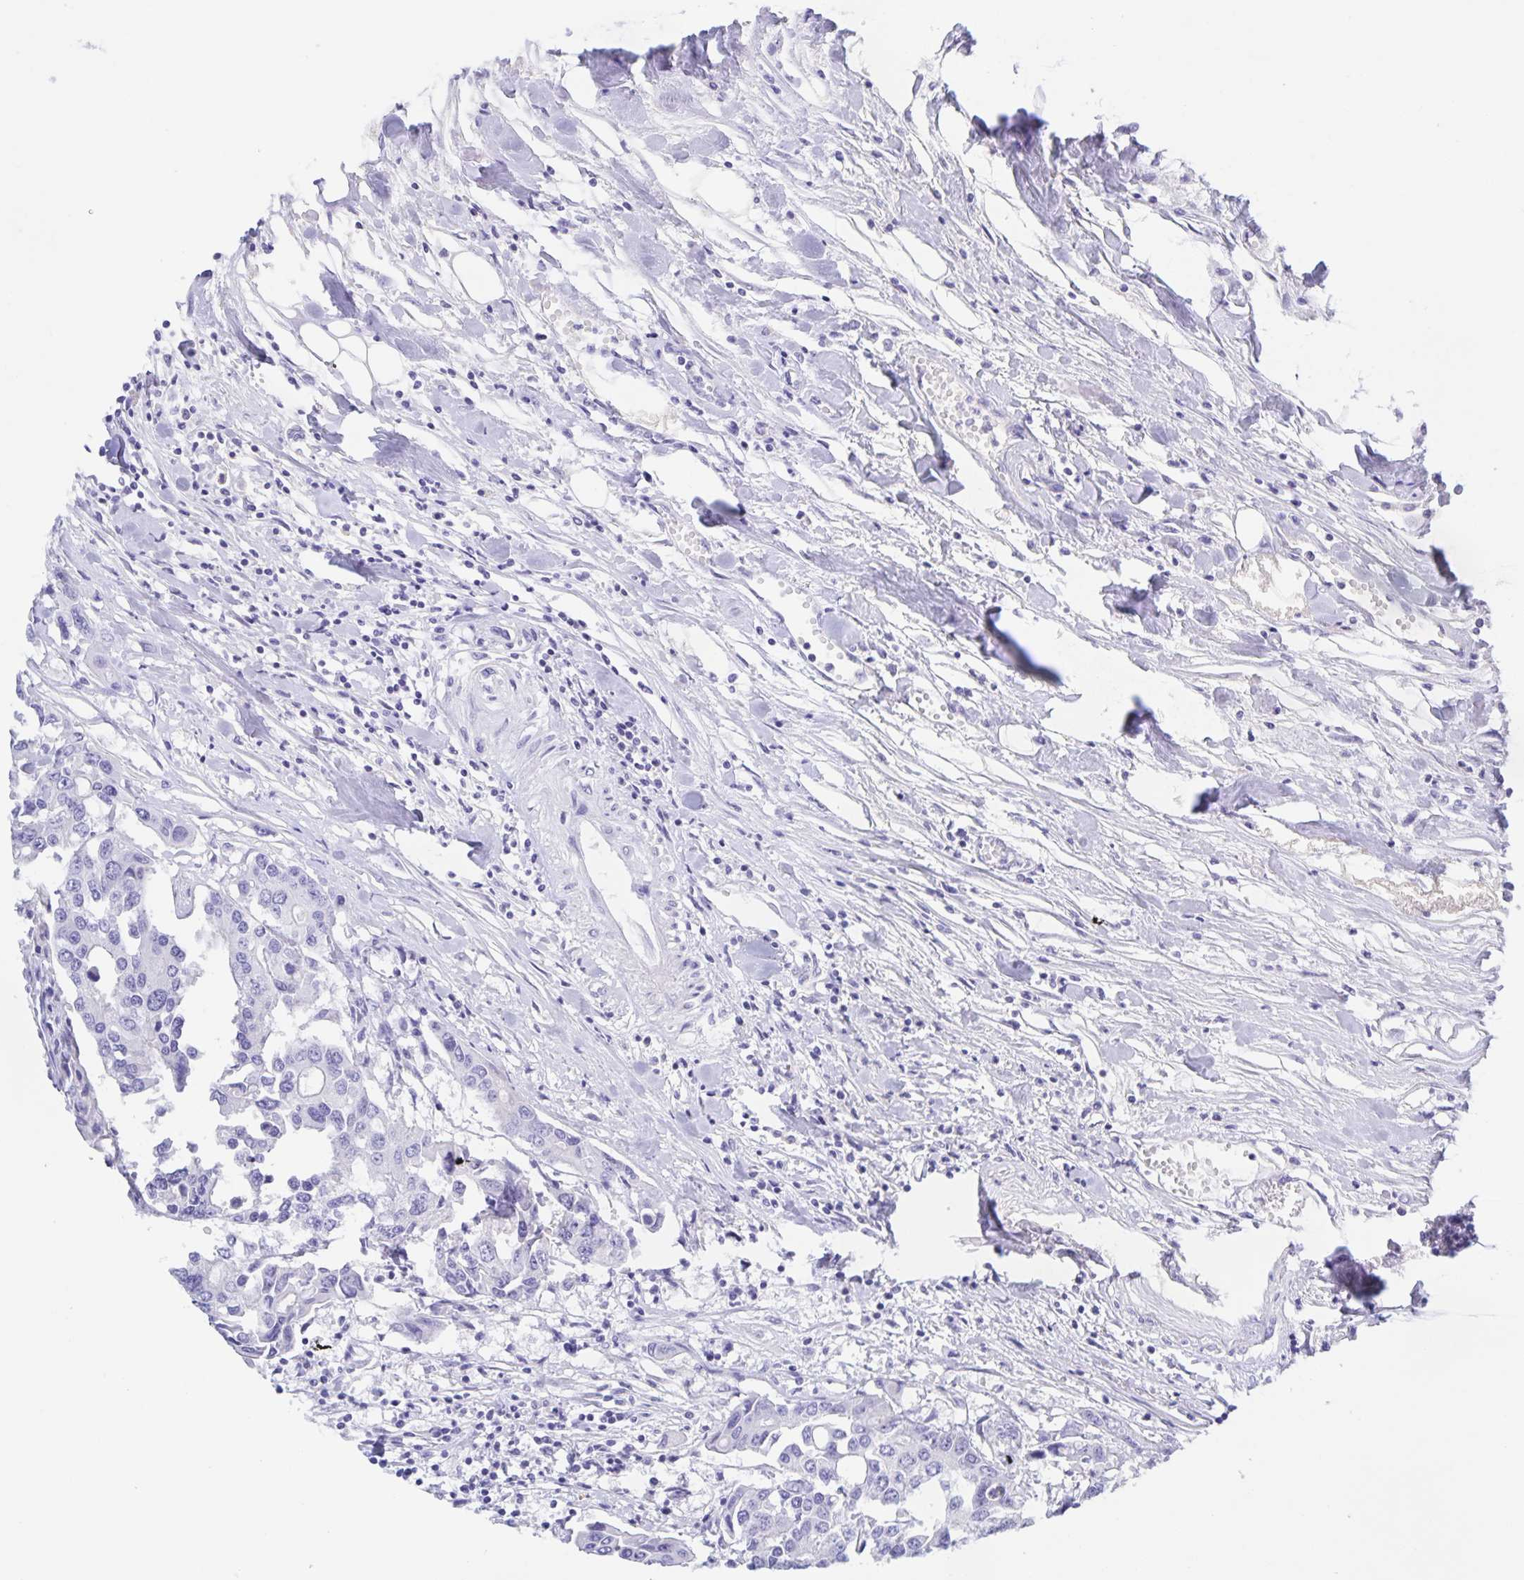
{"staining": {"intensity": "negative", "quantity": "none", "location": "none"}, "tissue": "colorectal cancer", "cell_type": "Tumor cells", "image_type": "cancer", "snomed": [{"axis": "morphology", "description": "Adenocarcinoma, NOS"}, {"axis": "topography", "description": "Colon"}], "caption": "This is an immunohistochemistry (IHC) image of colorectal cancer (adenocarcinoma). There is no positivity in tumor cells.", "gene": "CATSPER4", "patient": {"sex": "male", "age": 77}}